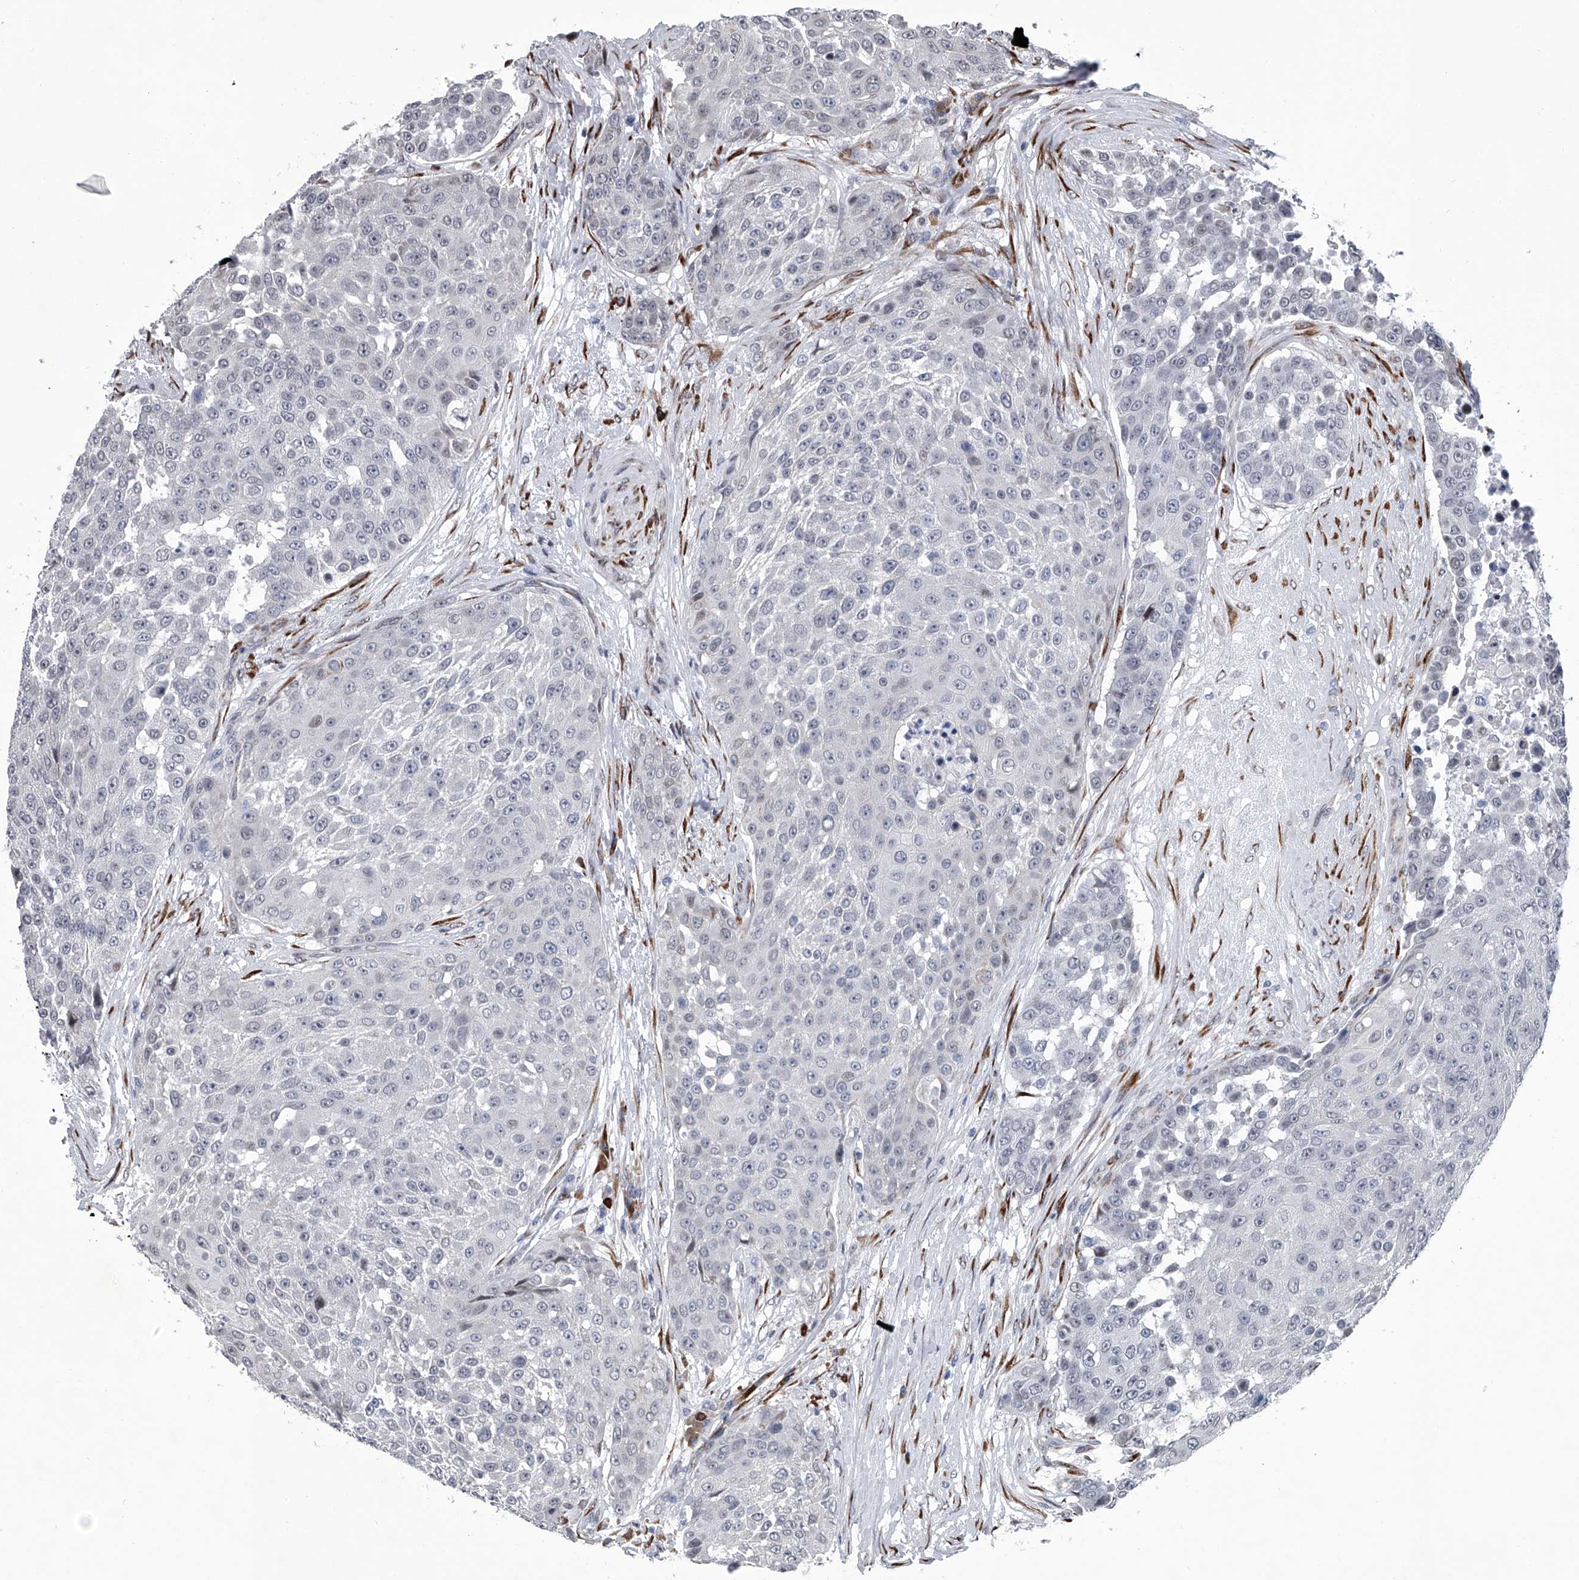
{"staining": {"intensity": "negative", "quantity": "none", "location": "none"}, "tissue": "urothelial cancer", "cell_type": "Tumor cells", "image_type": "cancer", "snomed": [{"axis": "morphology", "description": "Urothelial carcinoma, High grade"}, {"axis": "topography", "description": "Urinary bladder"}], "caption": "An image of human urothelial carcinoma (high-grade) is negative for staining in tumor cells.", "gene": "PPP2R5D", "patient": {"sex": "female", "age": 63}}